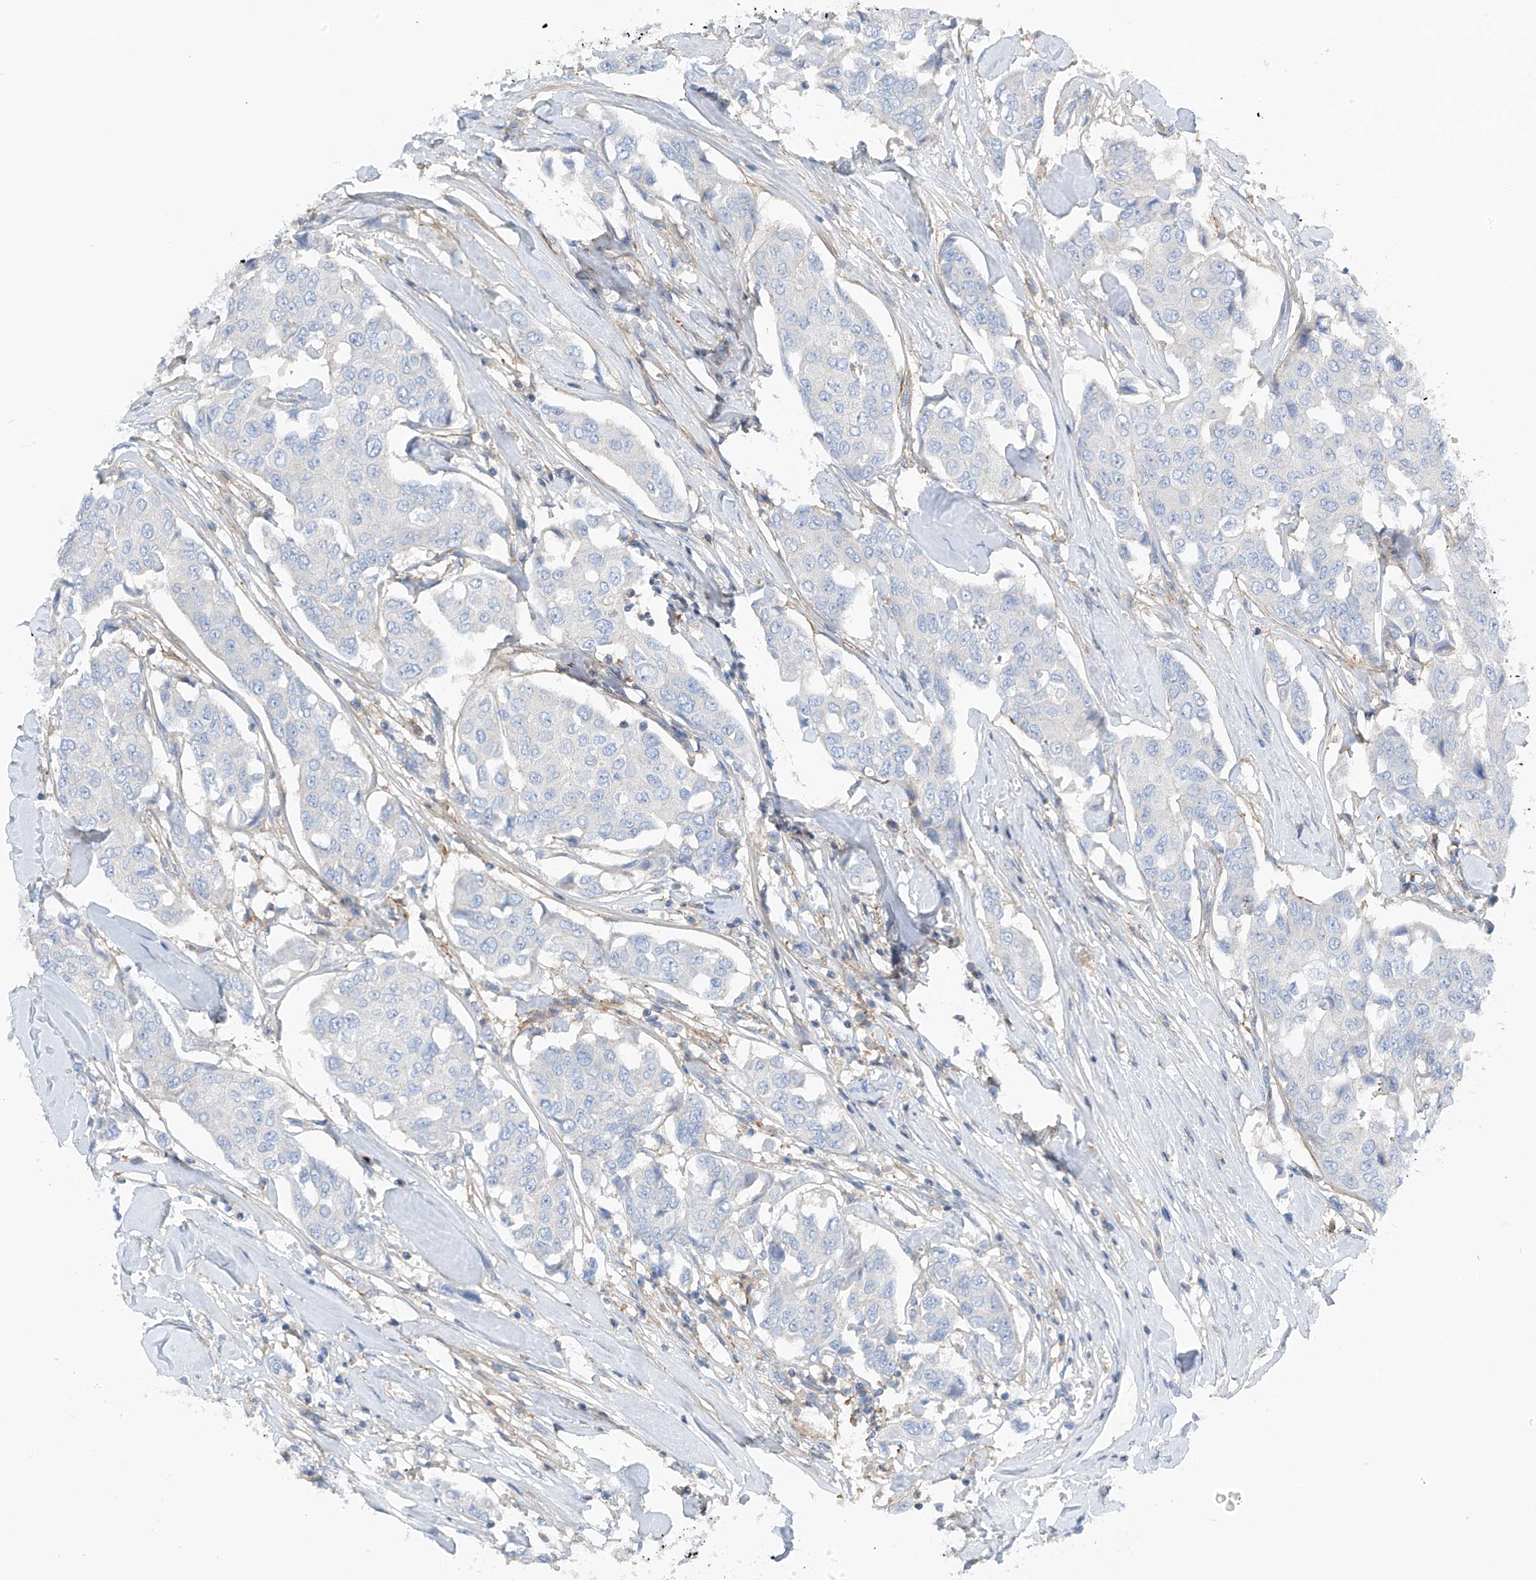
{"staining": {"intensity": "negative", "quantity": "none", "location": "none"}, "tissue": "breast cancer", "cell_type": "Tumor cells", "image_type": "cancer", "snomed": [{"axis": "morphology", "description": "Duct carcinoma"}, {"axis": "topography", "description": "Breast"}], "caption": "DAB (3,3'-diaminobenzidine) immunohistochemical staining of human breast infiltrating ductal carcinoma shows no significant staining in tumor cells. (Stains: DAB (3,3'-diaminobenzidine) immunohistochemistry with hematoxylin counter stain, Microscopy: brightfield microscopy at high magnification).", "gene": "NALCN", "patient": {"sex": "female", "age": 80}}